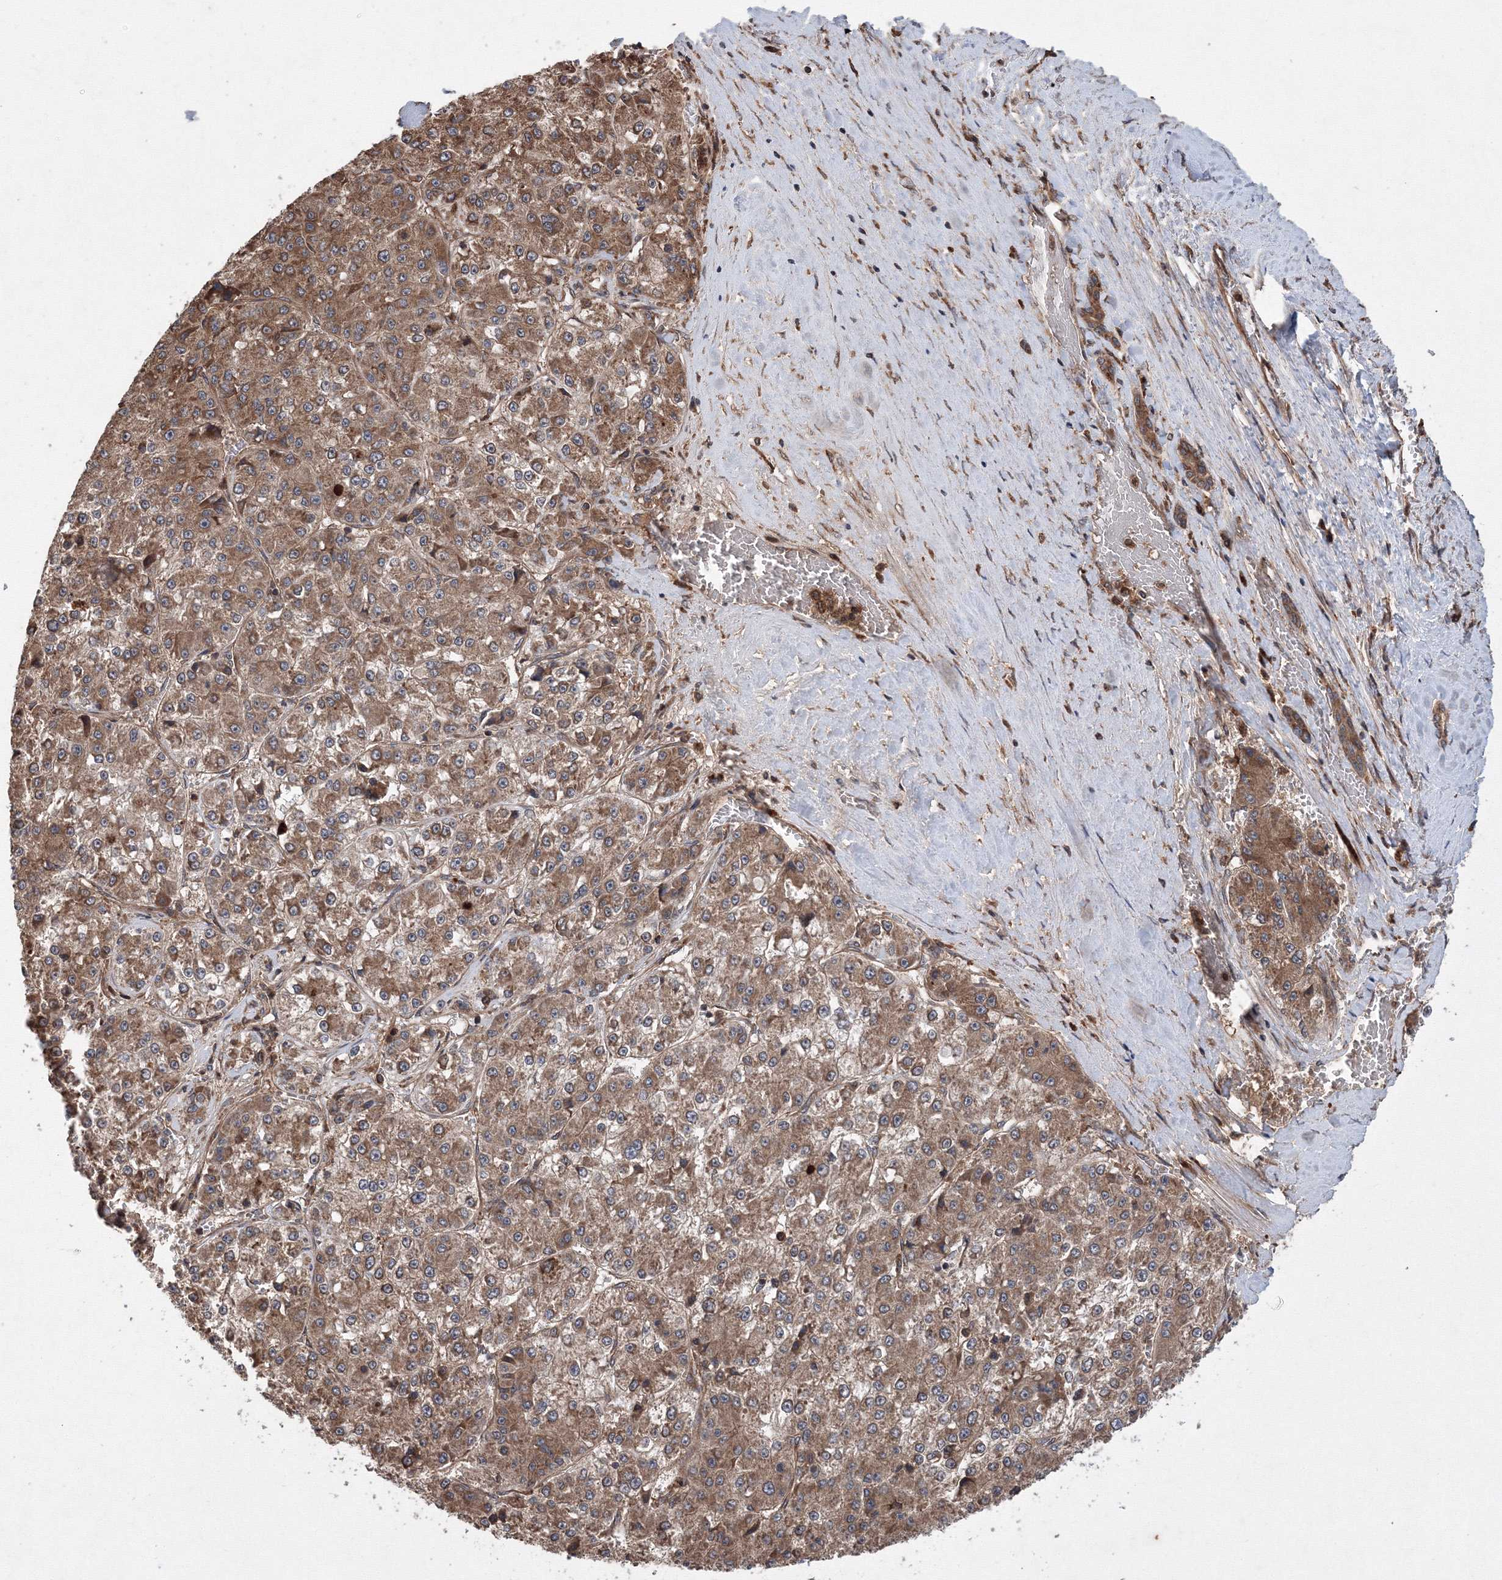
{"staining": {"intensity": "moderate", "quantity": ">75%", "location": "cytoplasmic/membranous"}, "tissue": "liver cancer", "cell_type": "Tumor cells", "image_type": "cancer", "snomed": [{"axis": "morphology", "description": "Carcinoma, Hepatocellular, NOS"}, {"axis": "topography", "description": "Liver"}], "caption": "A brown stain labels moderate cytoplasmic/membranous expression of a protein in liver cancer (hepatocellular carcinoma) tumor cells. The staining was performed using DAB (3,3'-diaminobenzidine), with brown indicating positive protein expression. Nuclei are stained blue with hematoxylin.", "gene": "ATG3", "patient": {"sex": "female", "age": 73}}